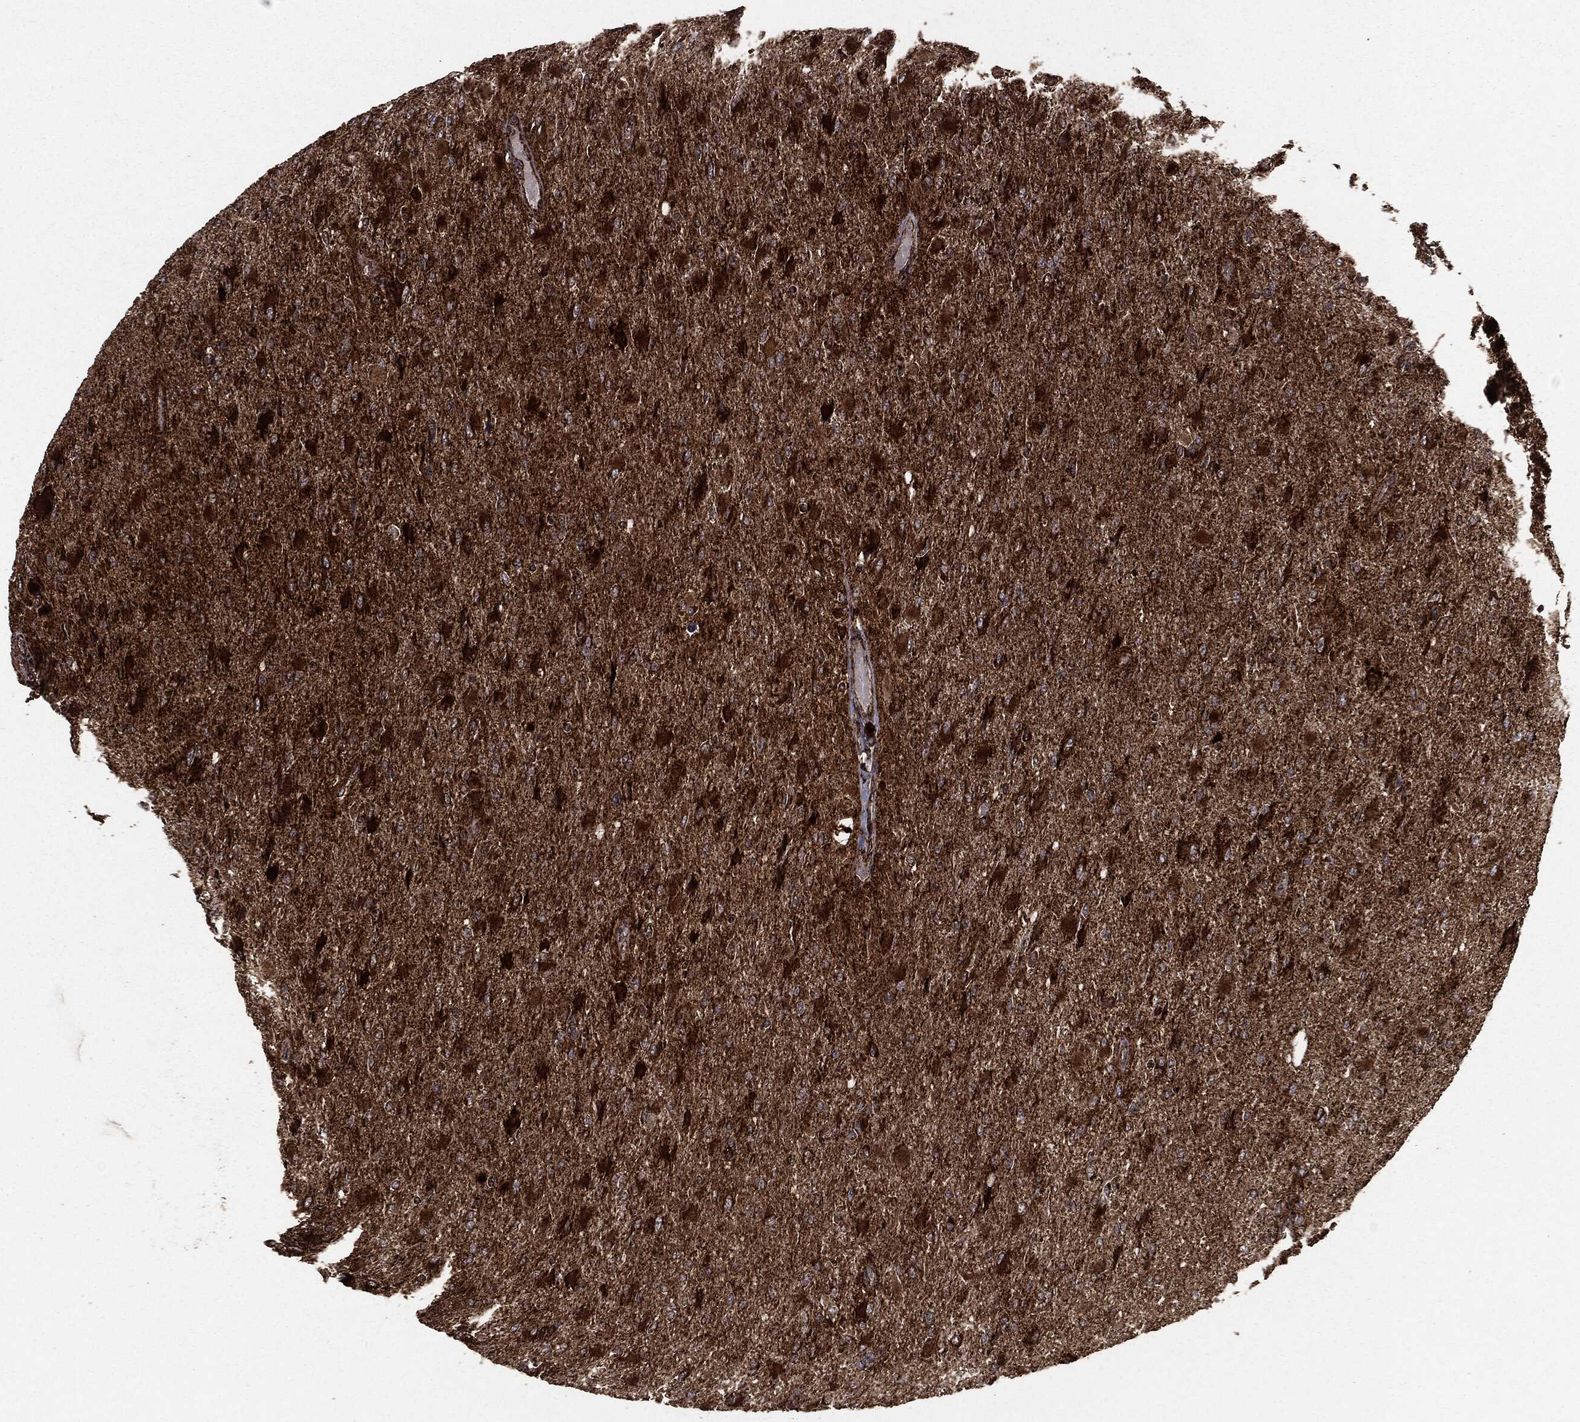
{"staining": {"intensity": "strong", "quantity": ">75%", "location": "cytoplasmic/membranous"}, "tissue": "glioma", "cell_type": "Tumor cells", "image_type": "cancer", "snomed": [{"axis": "morphology", "description": "Glioma, malignant, High grade"}, {"axis": "topography", "description": "Cerebral cortex"}], "caption": "Immunohistochemistry (IHC) staining of glioma, which reveals high levels of strong cytoplasmic/membranous expression in about >75% of tumor cells indicating strong cytoplasmic/membranous protein staining. The staining was performed using DAB (3,3'-diaminobenzidine) (brown) for protein detection and nuclei were counterstained in hematoxylin (blue).", "gene": "MAP2K1", "patient": {"sex": "female", "age": 36}}